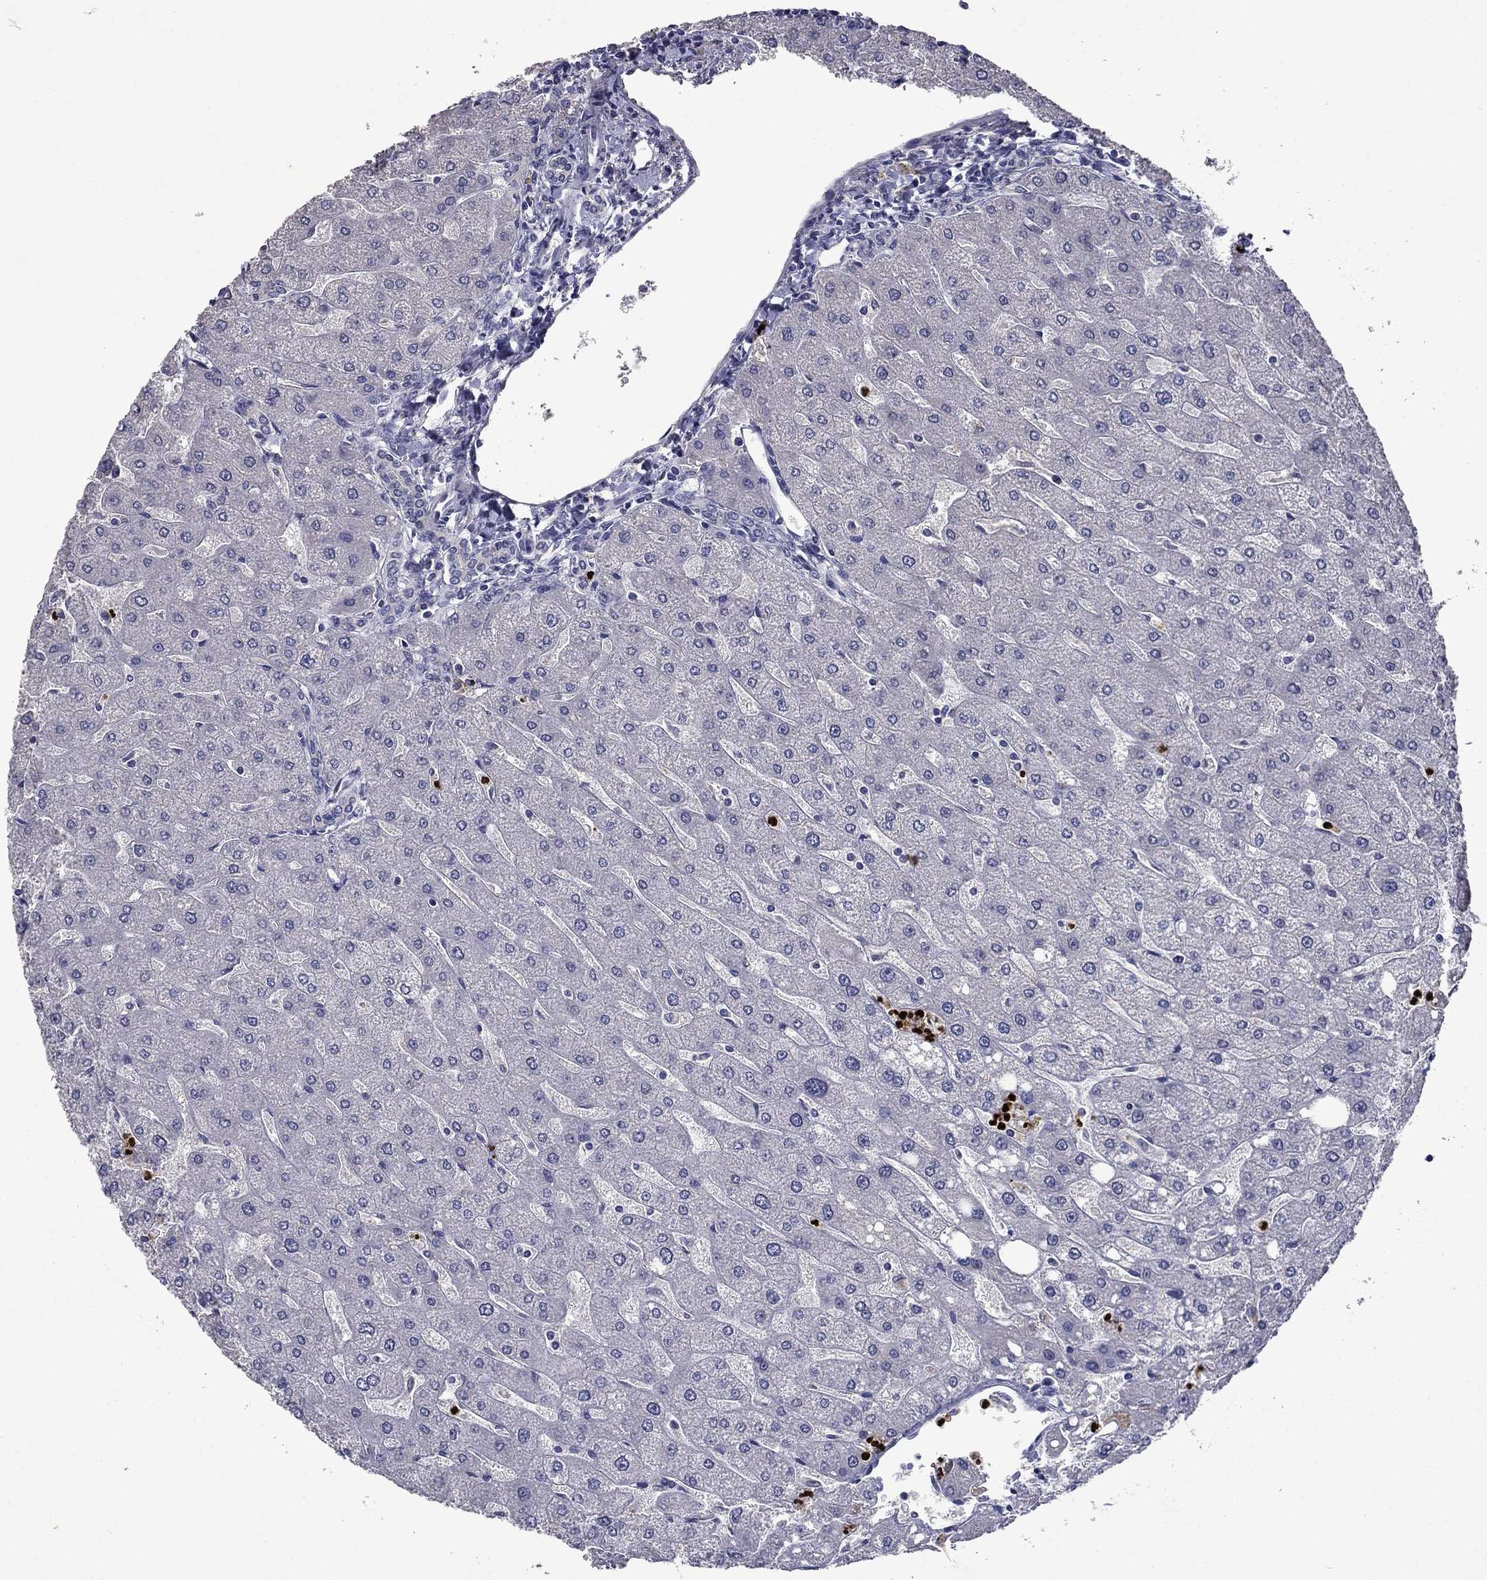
{"staining": {"intensity": "negative", "quantity": "none", "location": "none"}, "tissue": "liver", "cell_type": "Cholangiocytes", "image_type": "normal", "snomed": [{"axis": "morphology", "description": "Normal tissue, NOS"}, {"axis": "topography", "description": "Liver"}], "caption": "This is an immunohistochemistry histopathology image of benign human liver. There is no expression in cholangiocytes.", "gene": "IRF5", "patient": {"sex": "male", "age": 67}}